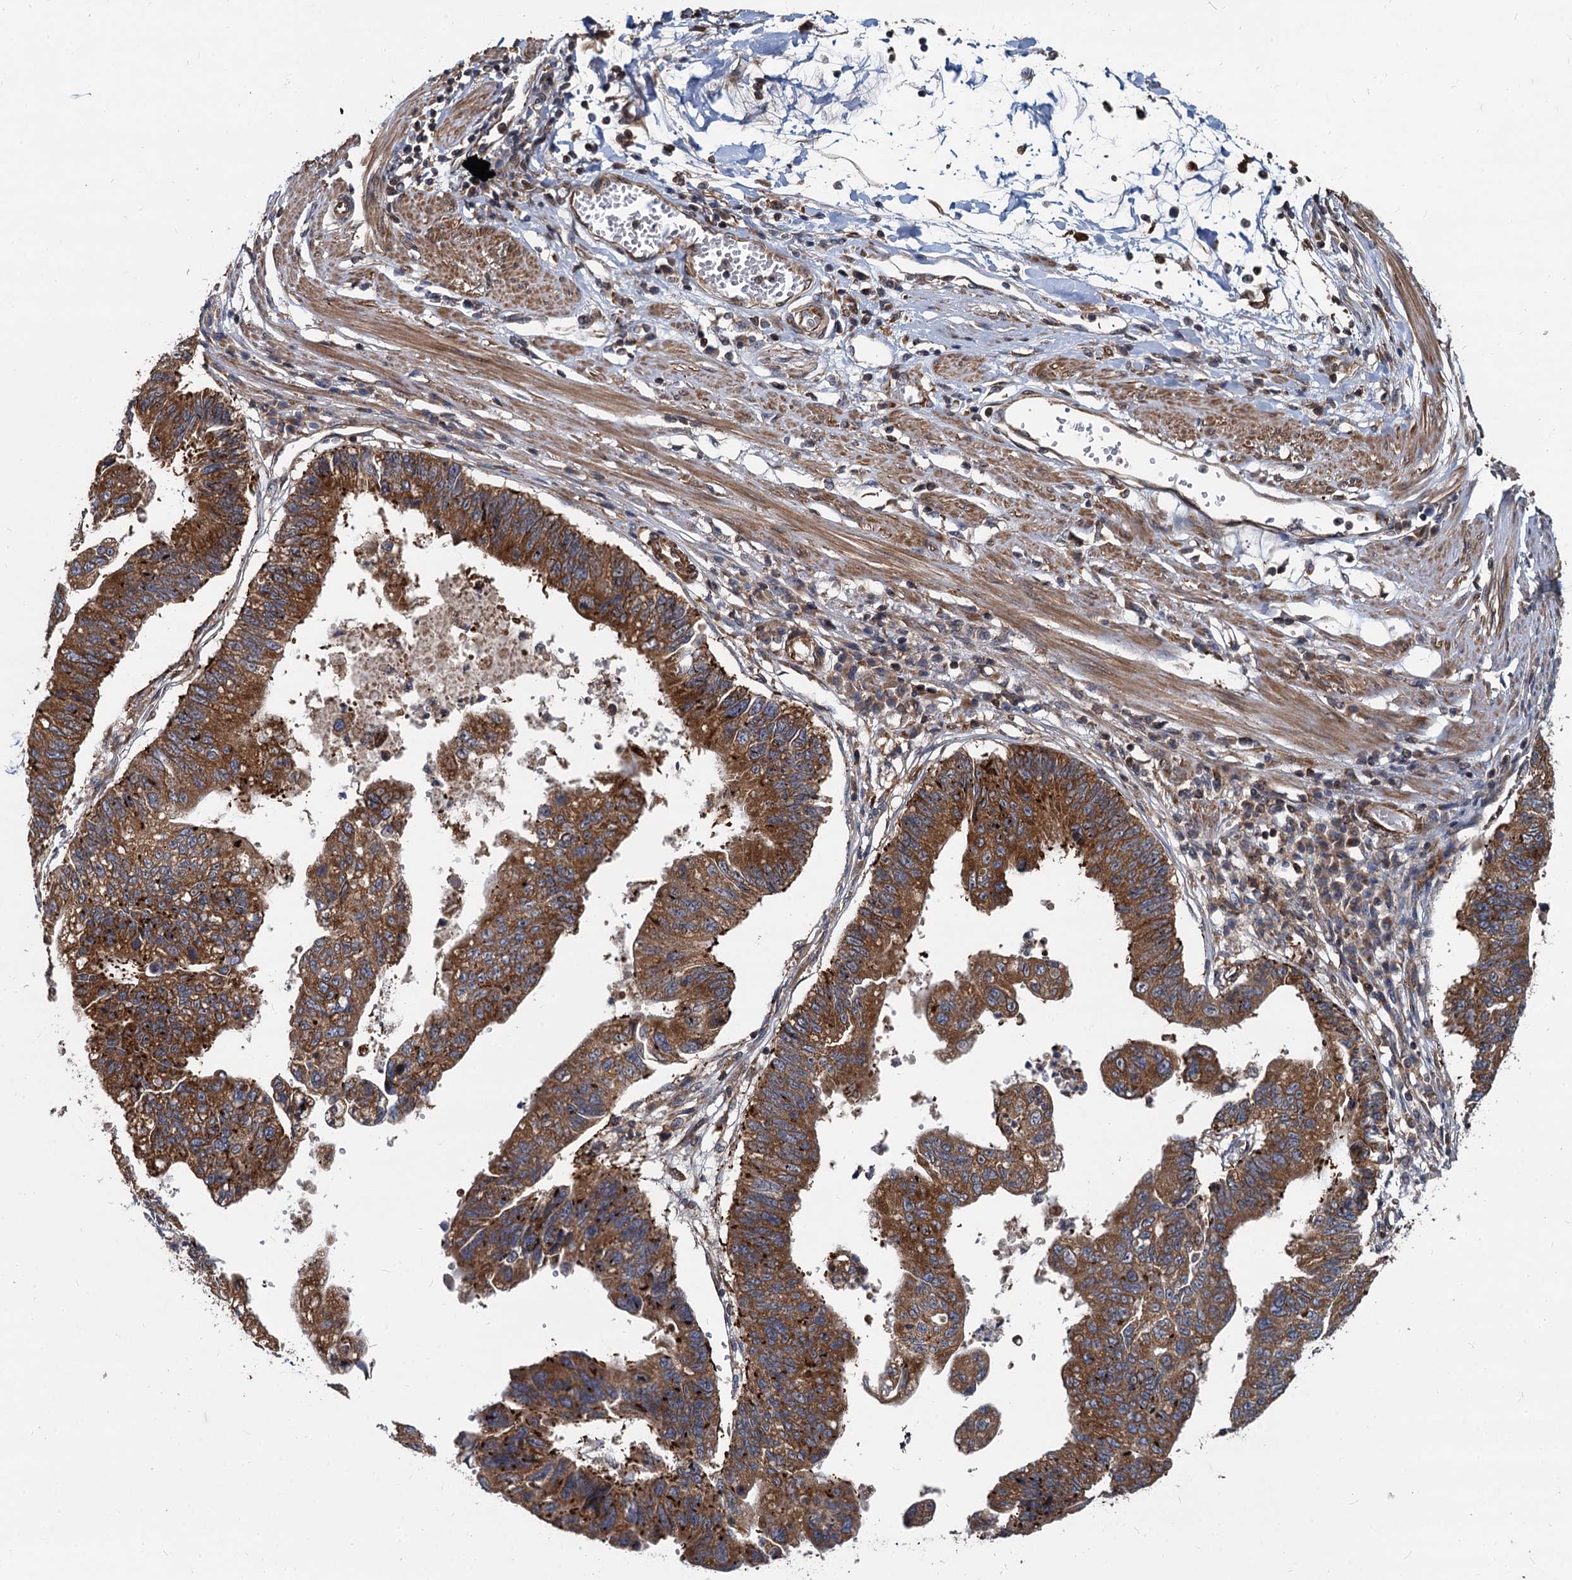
{"staining": {"intensity": "strong", "quantity": ">75%", "location": "cytoplasmic/membranous"}, "tissue": "stomach cancer", "cell_type": "Tumor cells", "image_type": "cancer", "snomed": [{"axis": "morphology", "description": "Adenocarcinoma, NOS"}, {"axis": "topography", "description": "Stomach"}], "caption": "Adenocarcinoma (stomach) stained with a brown dye reveals strong cytoplasmic/membranous positive positivity in about >75% of tumor cells.", "gene": "STIM1", "patient": {"sex": "male", "age": 59}}